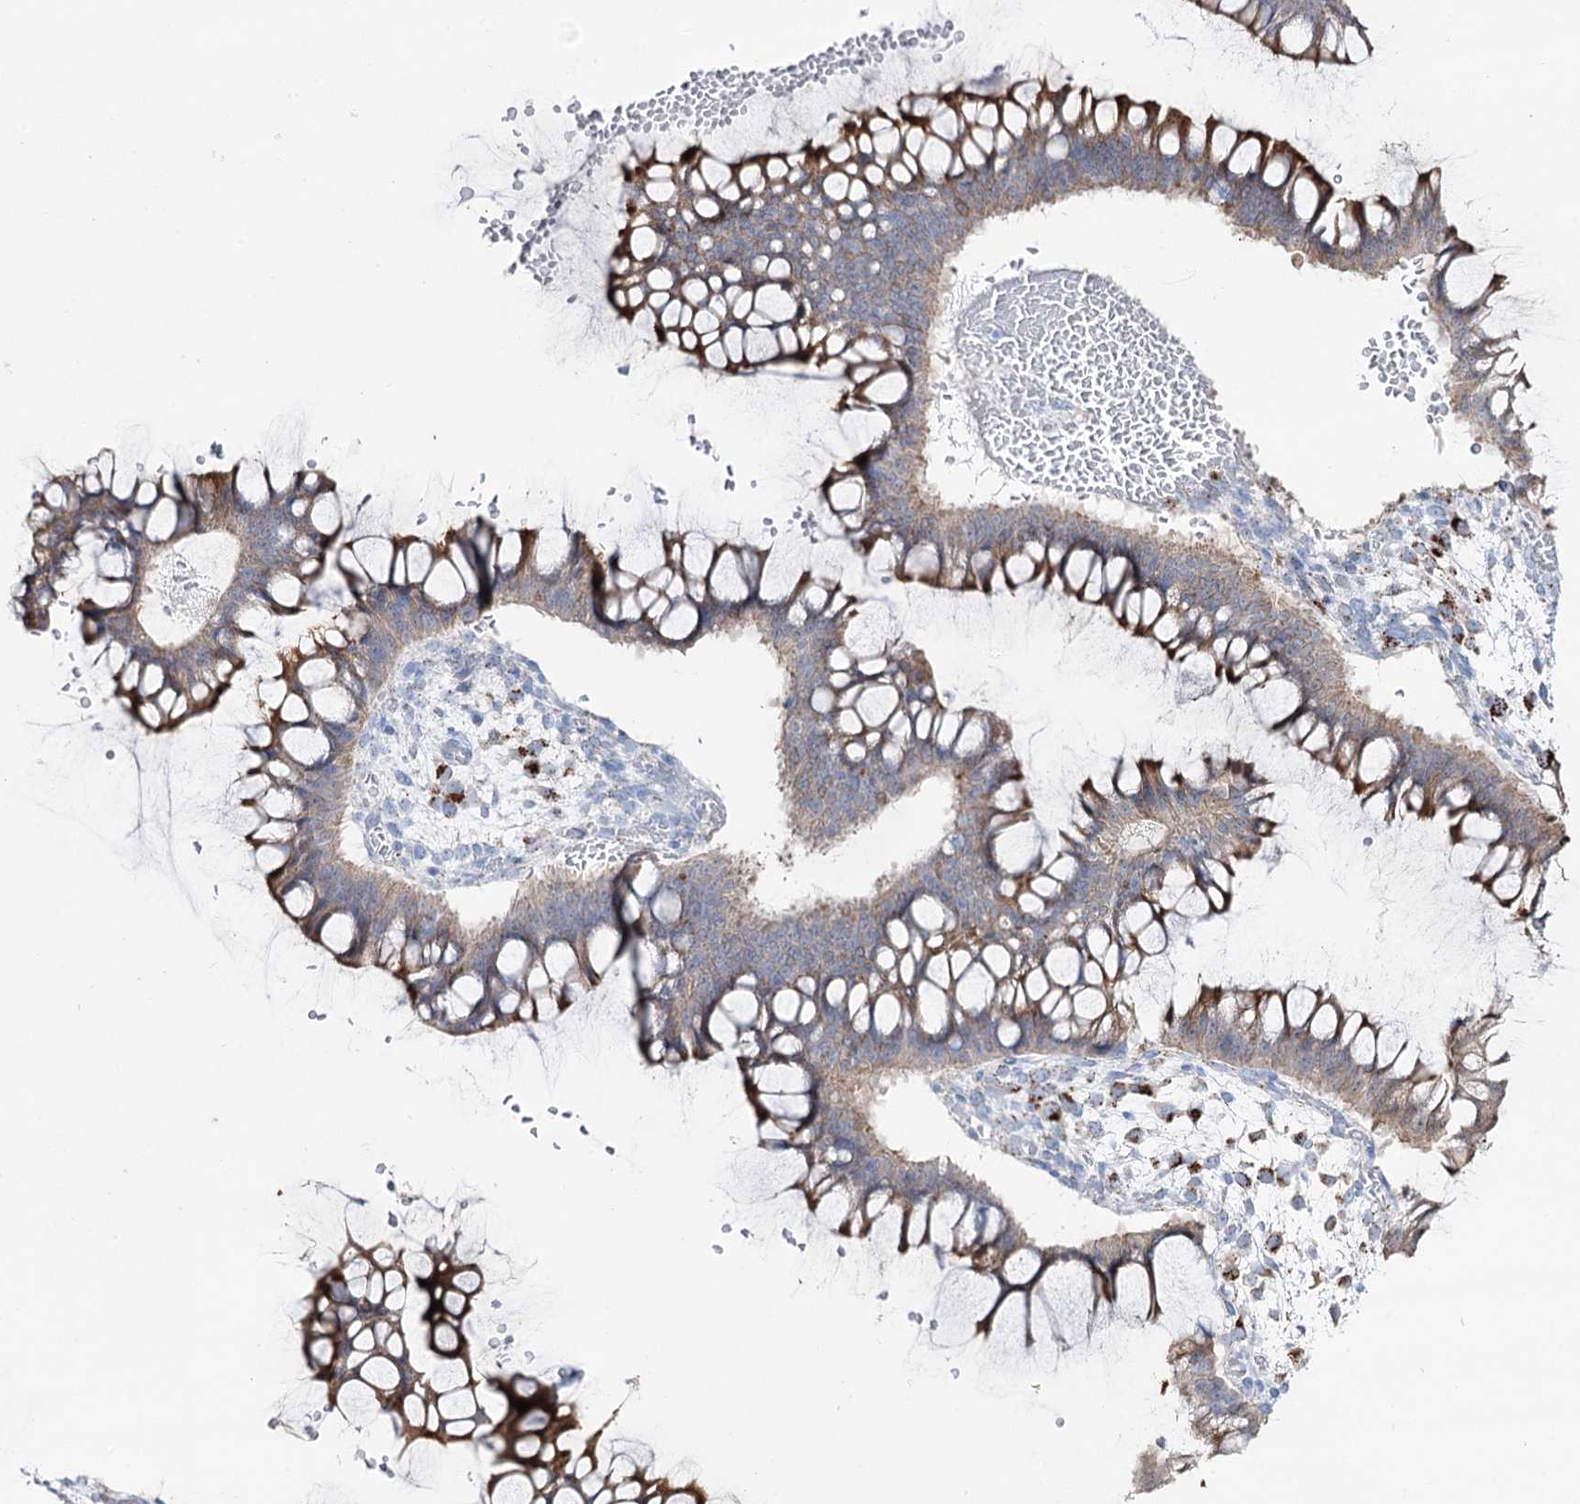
{"staining": {"intensity": "moderate", "quantity": "25%-75%", "location": "cytoplasmic/membranous"}, "tissue": "ovarian cancer", "cell_type": "Tumor cells", "image_type": "cancer", "snomed": [{"axis": "morphology", "description": "Cystadenocarcinoma, mucinous, NOS"}, {"axis": "topography", "description": "Ovary"}], "caption": "A micrograph showing moderate cytoplasmic/membranous staining in approximately 25%-75% of tumor cells in mucinous cystadenocarcinoma (ovarian), as visualized by brown immunohistochemical staining.", "gene": "SLC3A1", "patient": {"sex": "female", "age": 73}}